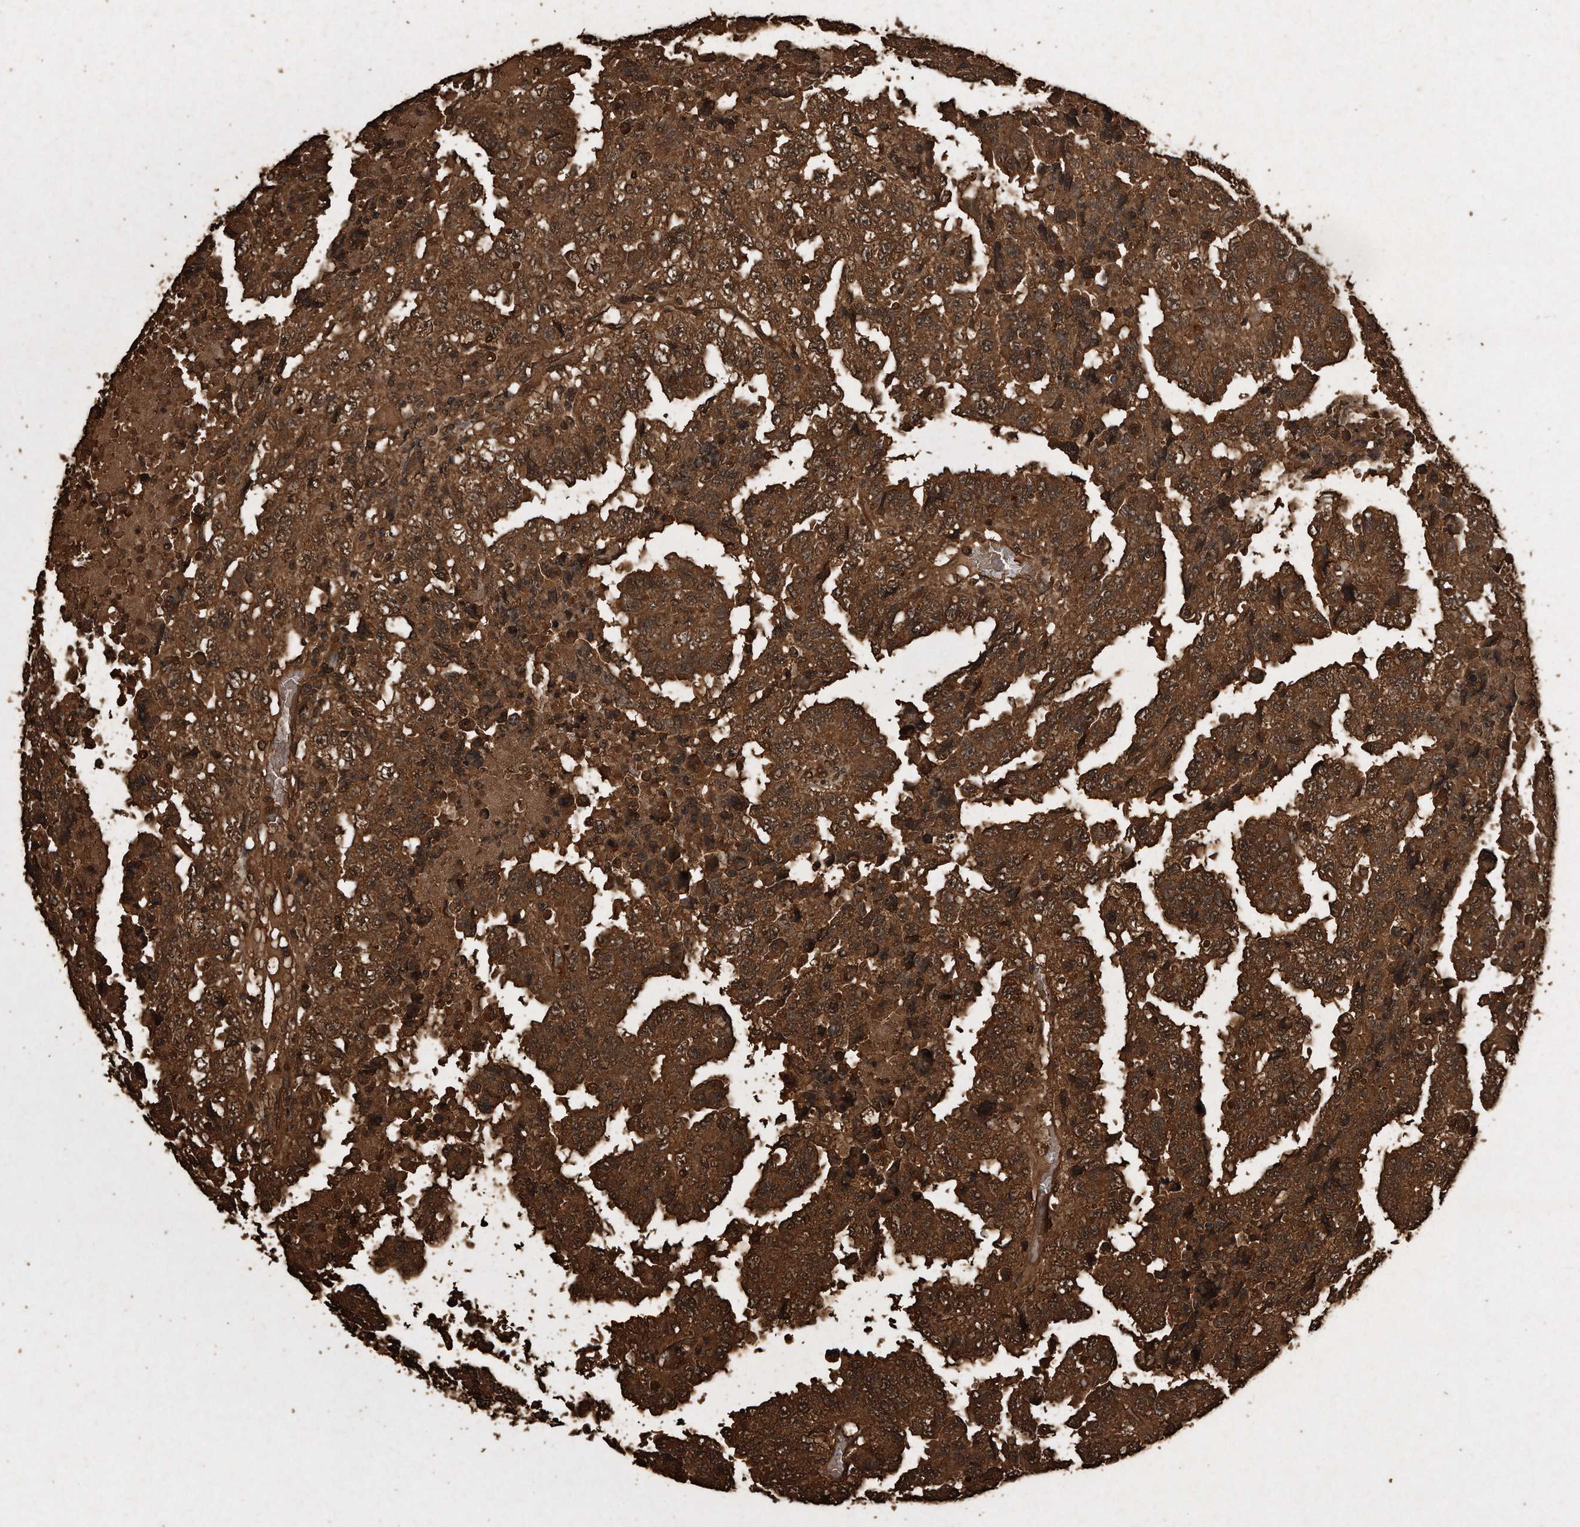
{"staining": {"intensity": "strong", "quantity": ">75%", "location": "cytoplasmic/membranous"}, "tissue": "testis cancer", "cell_type": "Tumor cells", "image_type": "cancer", "snomed": [{"axis": "morphology", "description": "Necrosis, NOS"}, {"axis": "morphology", "description": "Carcinoma, Embryonal, NOS"}, {"axis": "topography", "description": "Testis"}], "caption": "Immunohistochemistry (IHC) of testis cancer exhibits high levels of strong cytoplasmic/membranous expression in approximately >75% of tumor cells.", "gene": "CFLAR", "patient": {"sex": "male", "age": 19}}